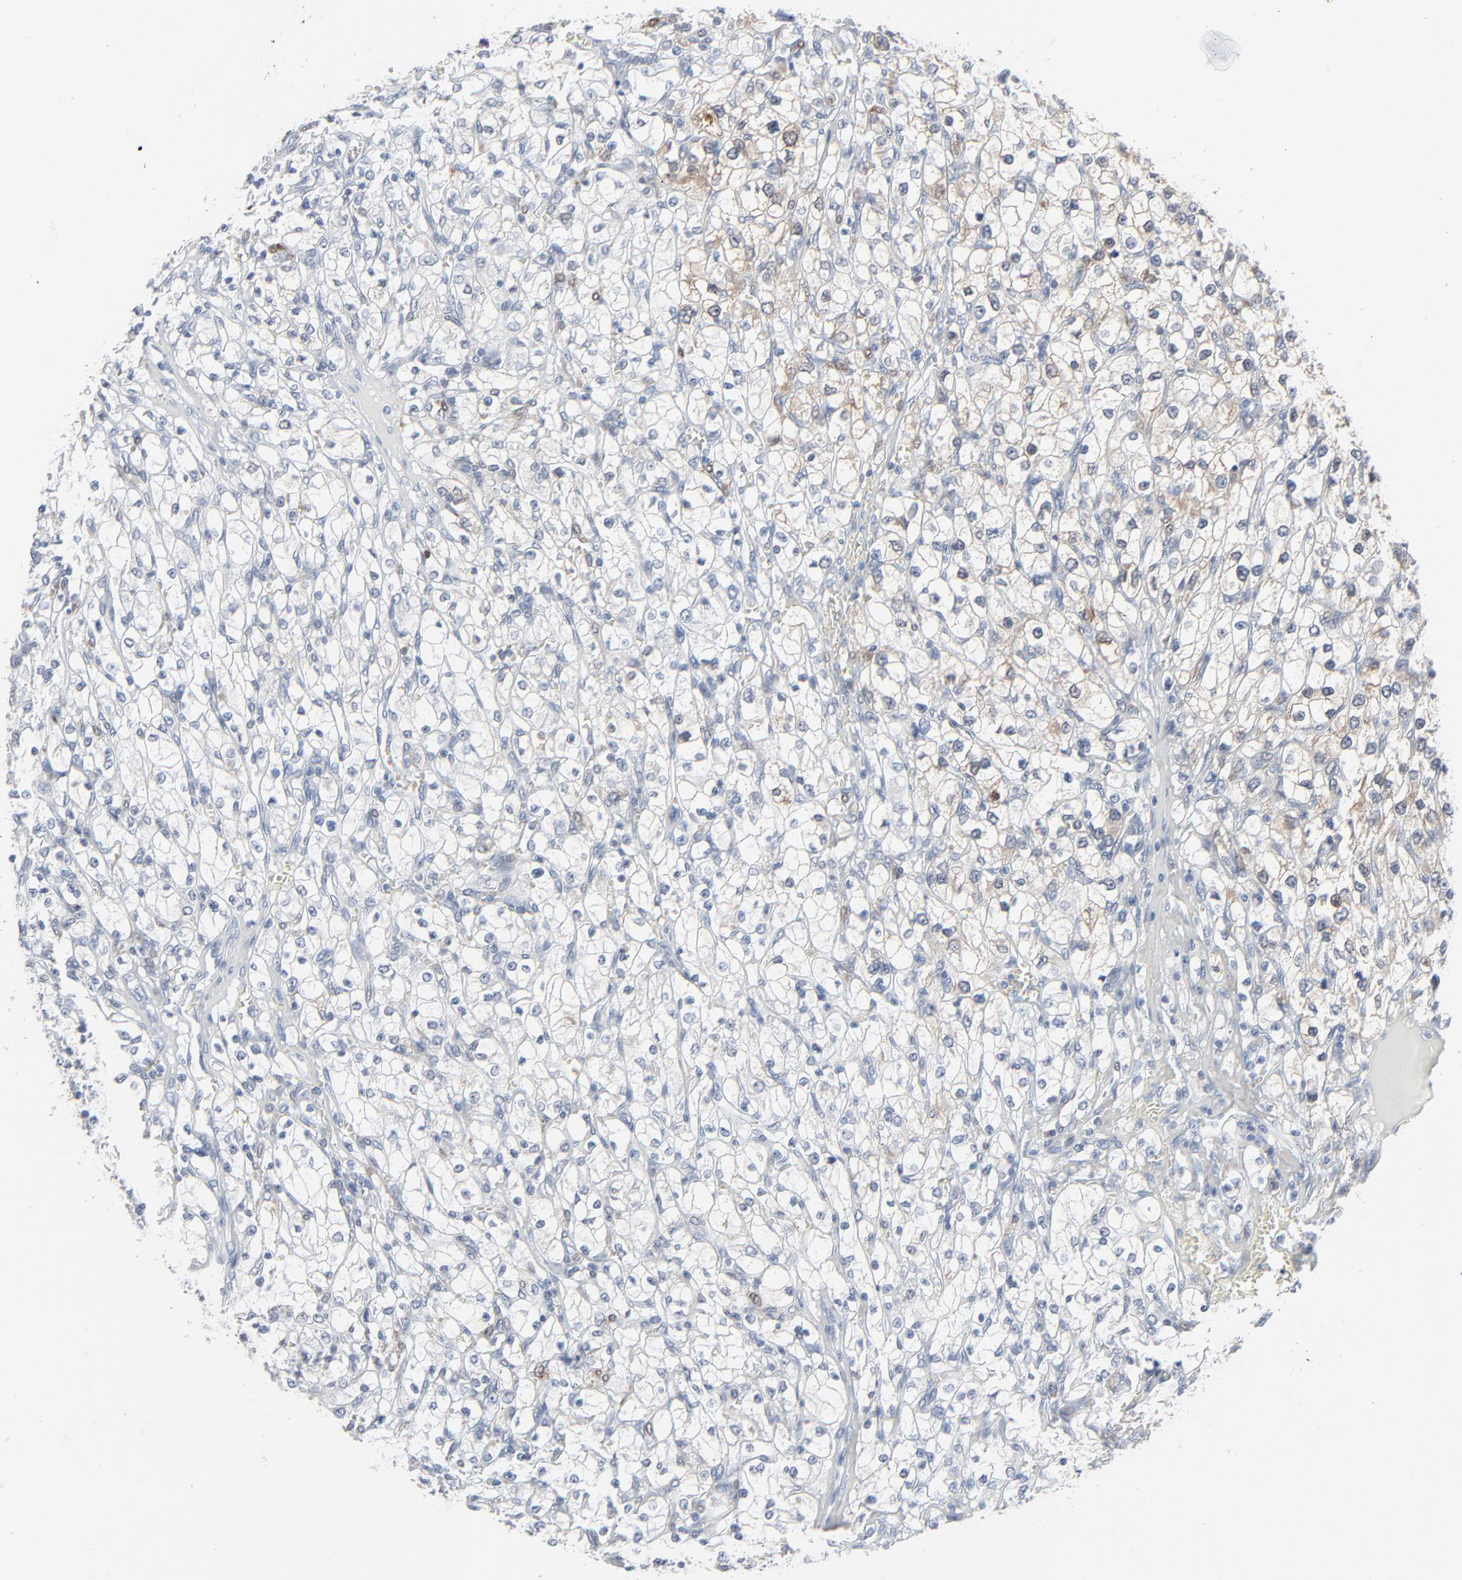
{"staining": {"intensity": "weak", "quantity": "25%-75%", "location": "cytoplasmic/membranous"}, "tissue": "renal cancer", "cell_type": "Tumor cells", "image_type": "cancer", "snomed": [{"axis": "morphology", "description": "Adenocarcinoma, NOS"}, {"axis": "topography", "description": "Kidney"}], "caption": "Weak cytoplasmic/membranous positivity is present in approximately 25%-75% of tumor cells in adenocarcinoma (renal).", "gene": "PHGDH", "patient": {"sex": "female", "age": 62}}